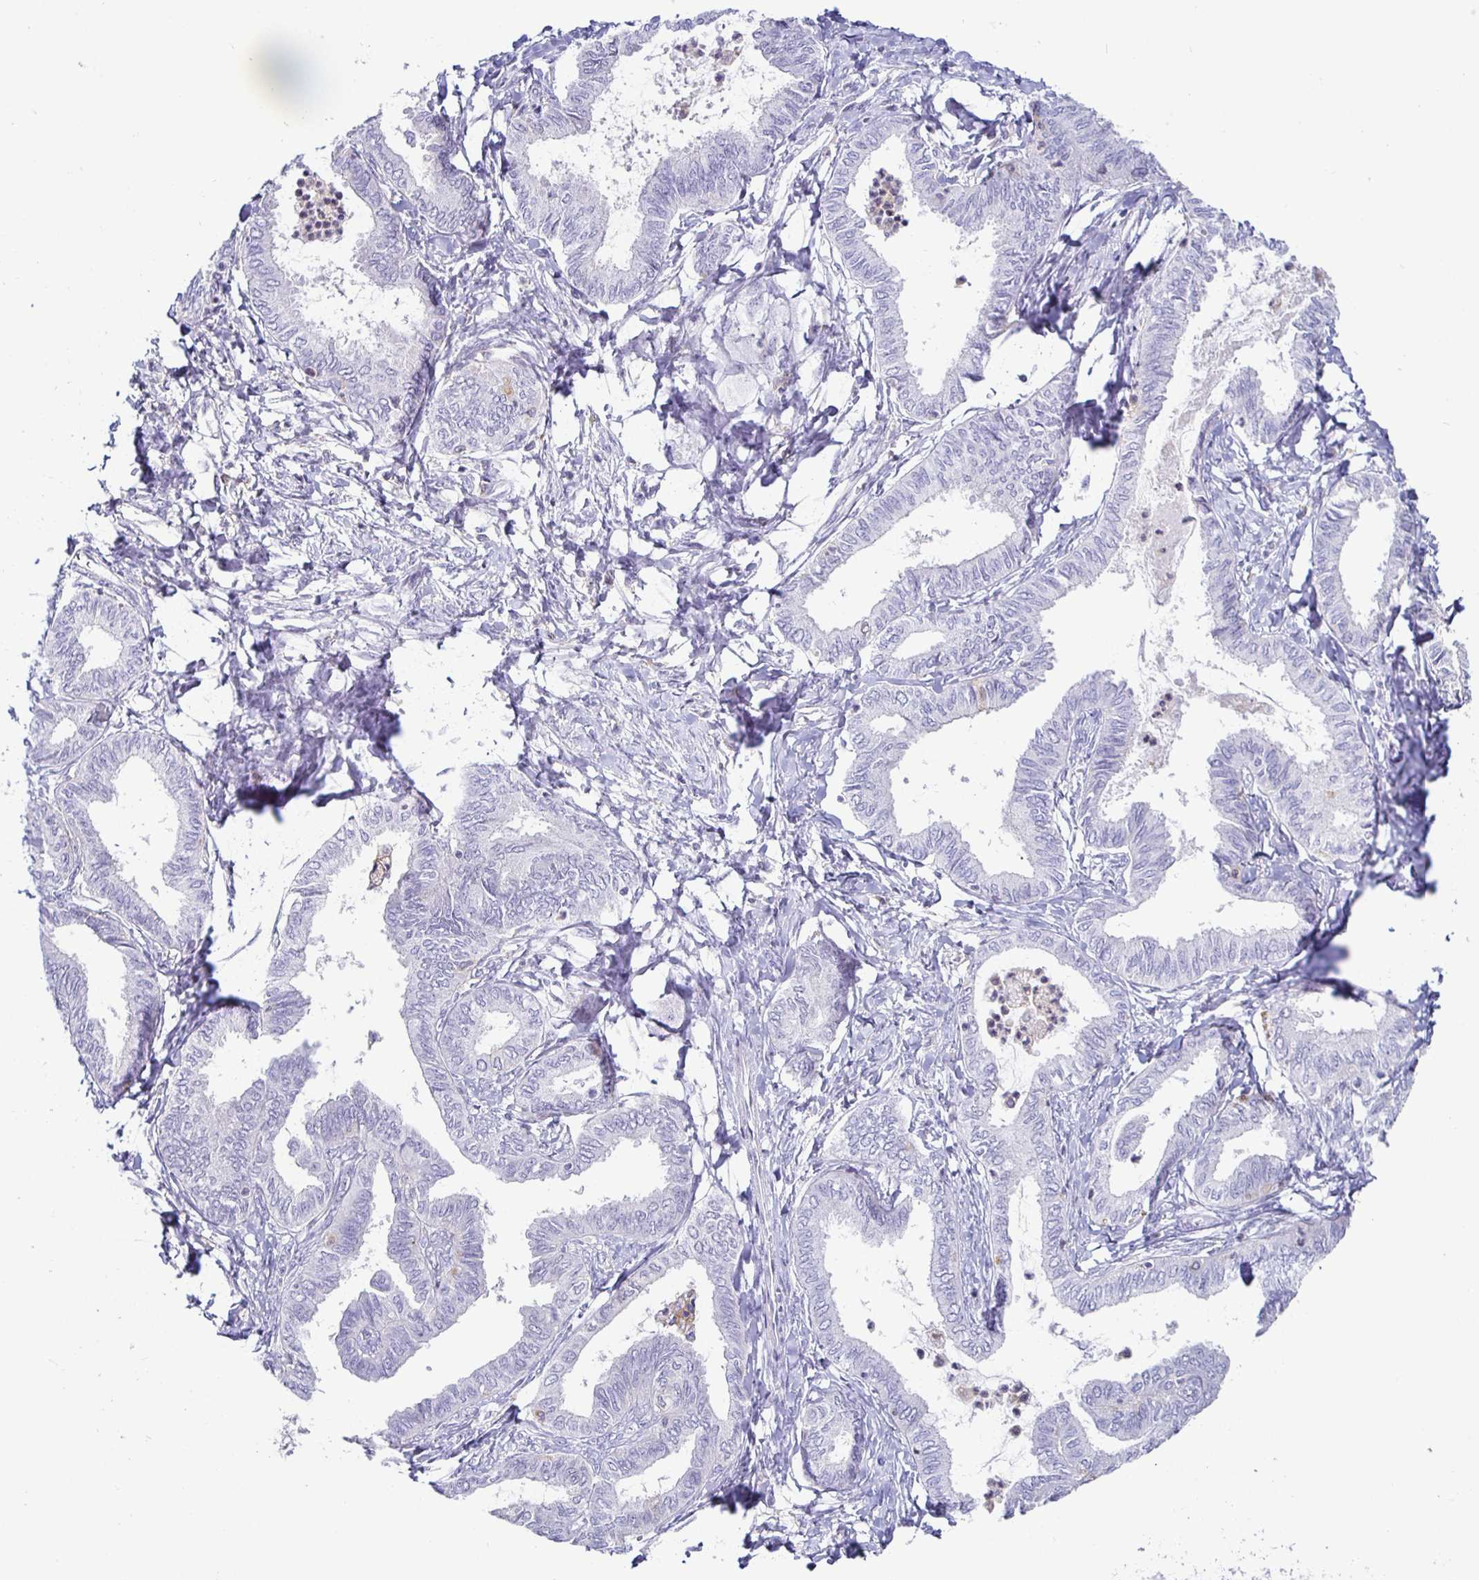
{"staining": {"intensity": "negative", "quantity": "none", "location": "none"}, "tissue": "ovarian cancer", "cell_type": "Tumor cells", "image_type": "cancer", "snomed": [{"axis": "morphology", "description": "Carcinoma, endometroid"}, {"axis": "topography", "description": "Ovary"}], "caption": "Immunohistochemical staining of human ovarian cancer reveals no significant staining in tumor cells. (DAB (3,3'-diaminobenzidine) immunohistochemistry with hematoxylin counter stain).", "gene": "SIRPA", "patient": {"sex": "female", "age": 70}}